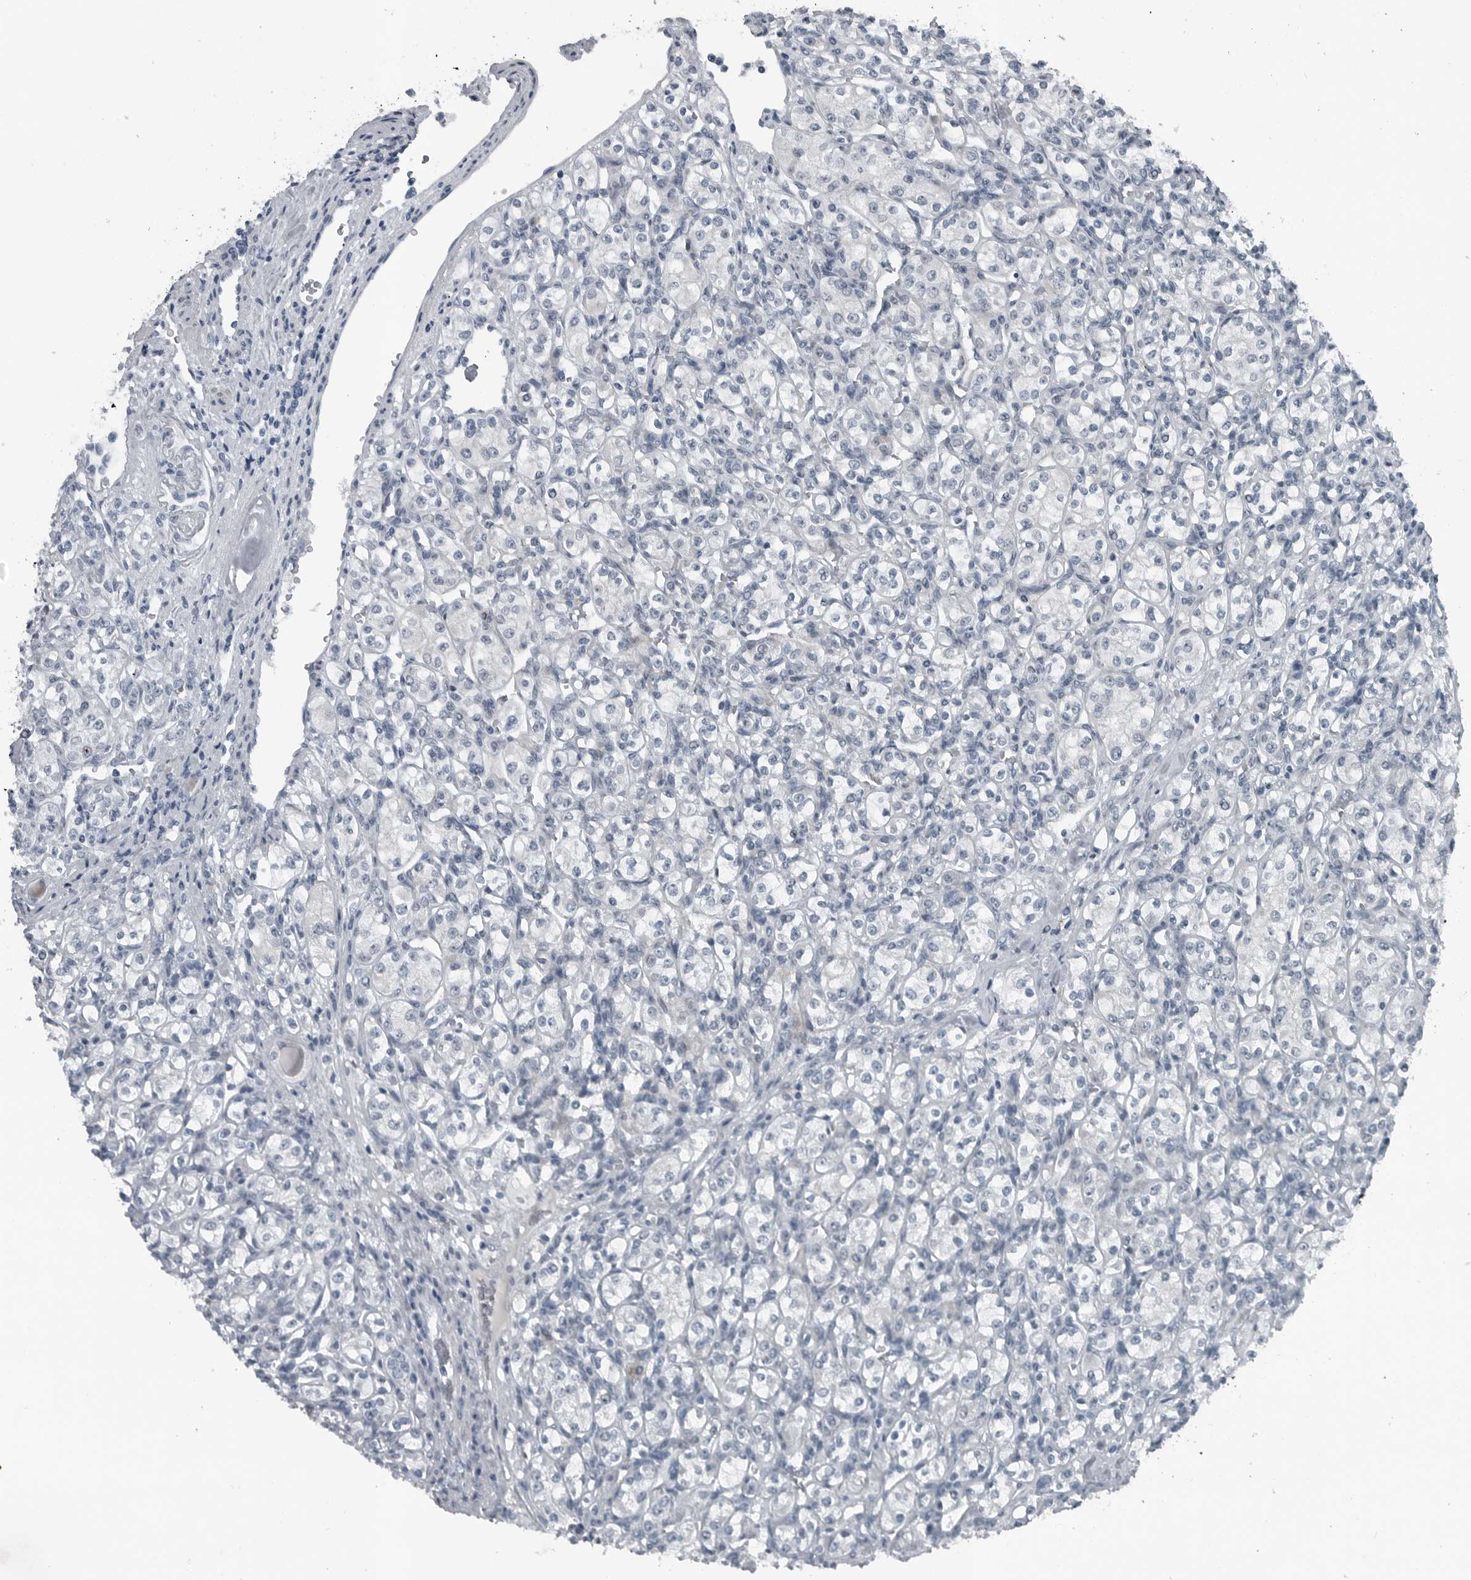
{"staining": {"intensity": "negative", "quantity": "none", "location": "none"}, "tissue": "renal cancer", "cell_type": "Tumor cells", "image_type": "cancer", "snomed": [{"axis": "morphology", "description": "Adenocarcinoma, NOS"}, {"axis": "topography", "description": "Kidney"}], "caption": "A photomicrograph of renal cancer (adenocarcinoma) stained for a protein shows no brown staining in tumor cells. Brightfield microscopy of immunohistochemistry (IHC) stained with DAB (3,3'-diaminobenzidine) (brown) and hematoxylin (blue), captured at high magnification.", "gene": "DNAAF11", "patient": {"sex": "male", "age": 77}}